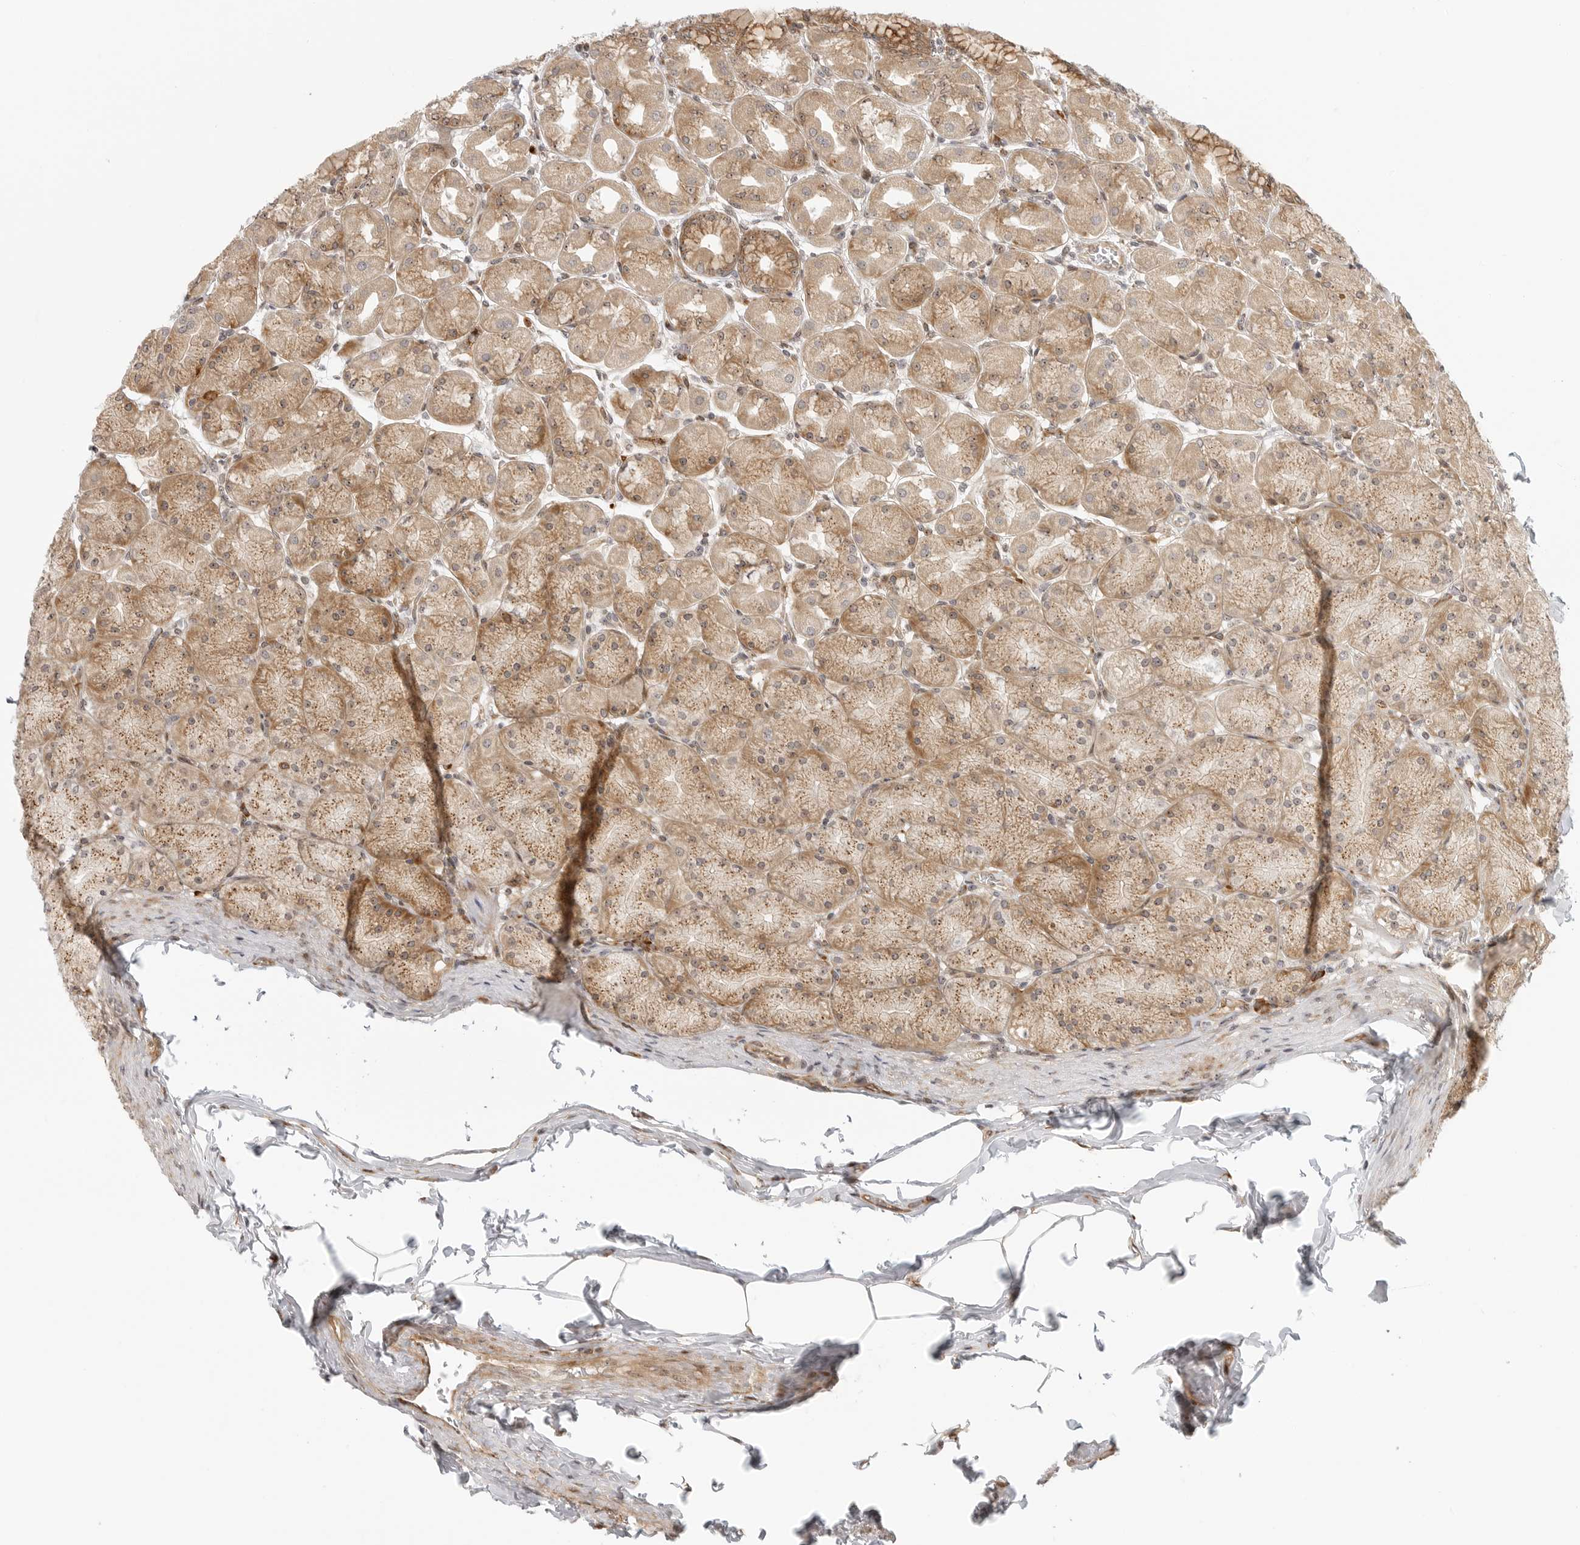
{"staining": {"intensity": "strong", "quantity": "25%-75%", "location": "cytoplasmic/membranous"}, "tissue": "stomach", "cell_type": "Glandular cells", "image_type": "normal", "snomed": [{"axis": "morphology", "description": "Normal tissue, NOS"}, {"axis": "topography", "description": "Stomach, upper"}], "caption": "IHC (DAB) staining of unremarkable human stomach displays strong cytoplasmic/membranous protein expression in approximately 25%-75% of glandular cells. Using DAB (brown) and hematoxylin (blue) stains, captured at high magnification using brightfield microscopy.", "gene": "DSCC1", "patient": {"sex": "female", "age": 56}}